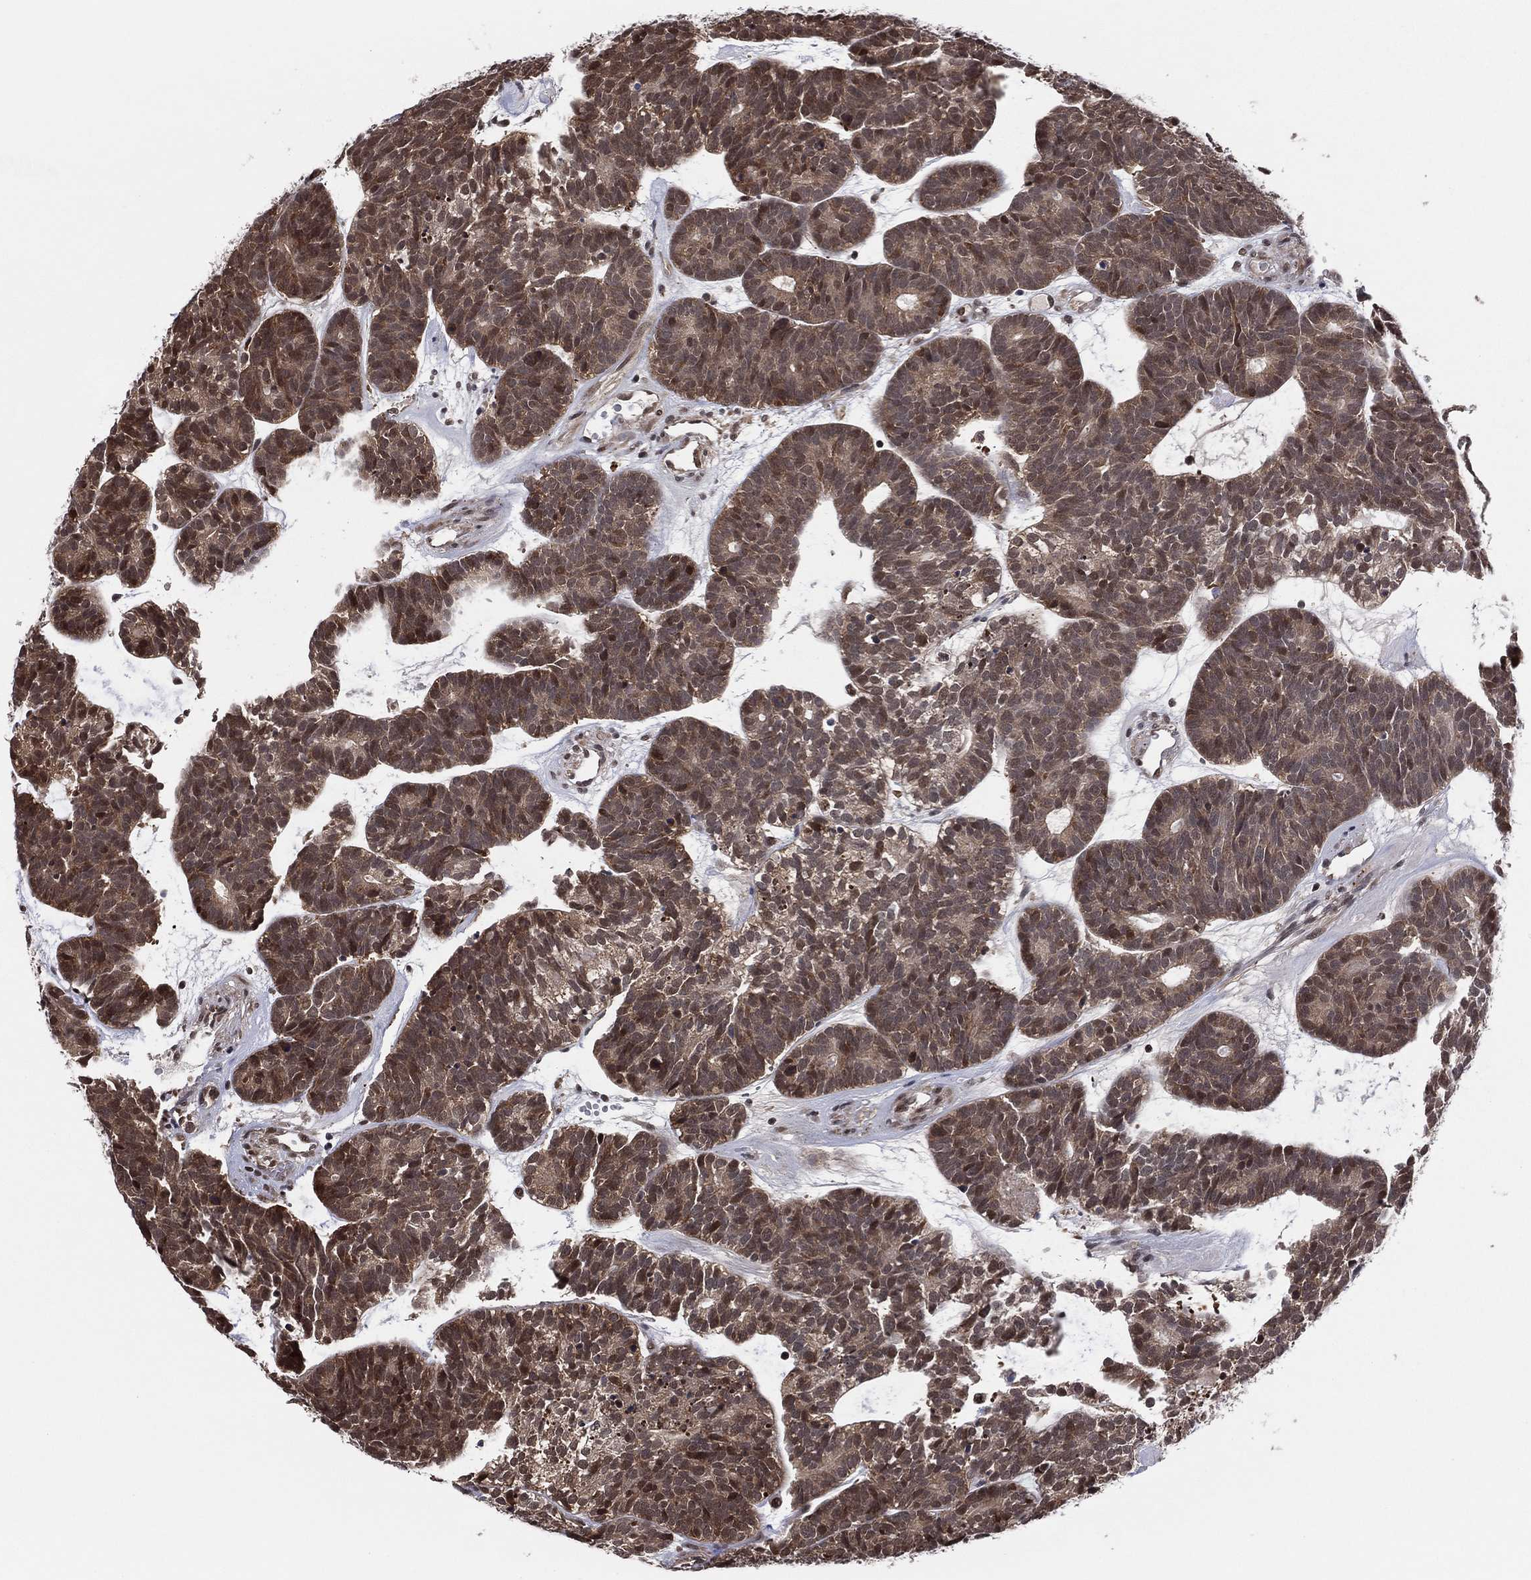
{"staining": {"intensity": "moderate", "quantity": "25%-75%", "location": "cytoplasmic/membranous,nuclear"}, "tissue": "head and neck cancer", "cell_type": "Tumor cells", "image_type": "cancer", "snomed": [{"axis": "morphology", "description": "Adenocarcinoma, NOS"}, {"axis": "topography", "description": "Head-Neck"}], "caption": "Head and neck adenocarcinoma was stained to show a protein in brown. There is medium levels of moderate cytoplasmic/membranous and nuclear positivity in approximately 25%-75% of tumor cells. The protein is shown in brown color, while the nuclei are stained blue.", "gene": "ICOSLG", "patient": {"sex": "female", "age": 81}}